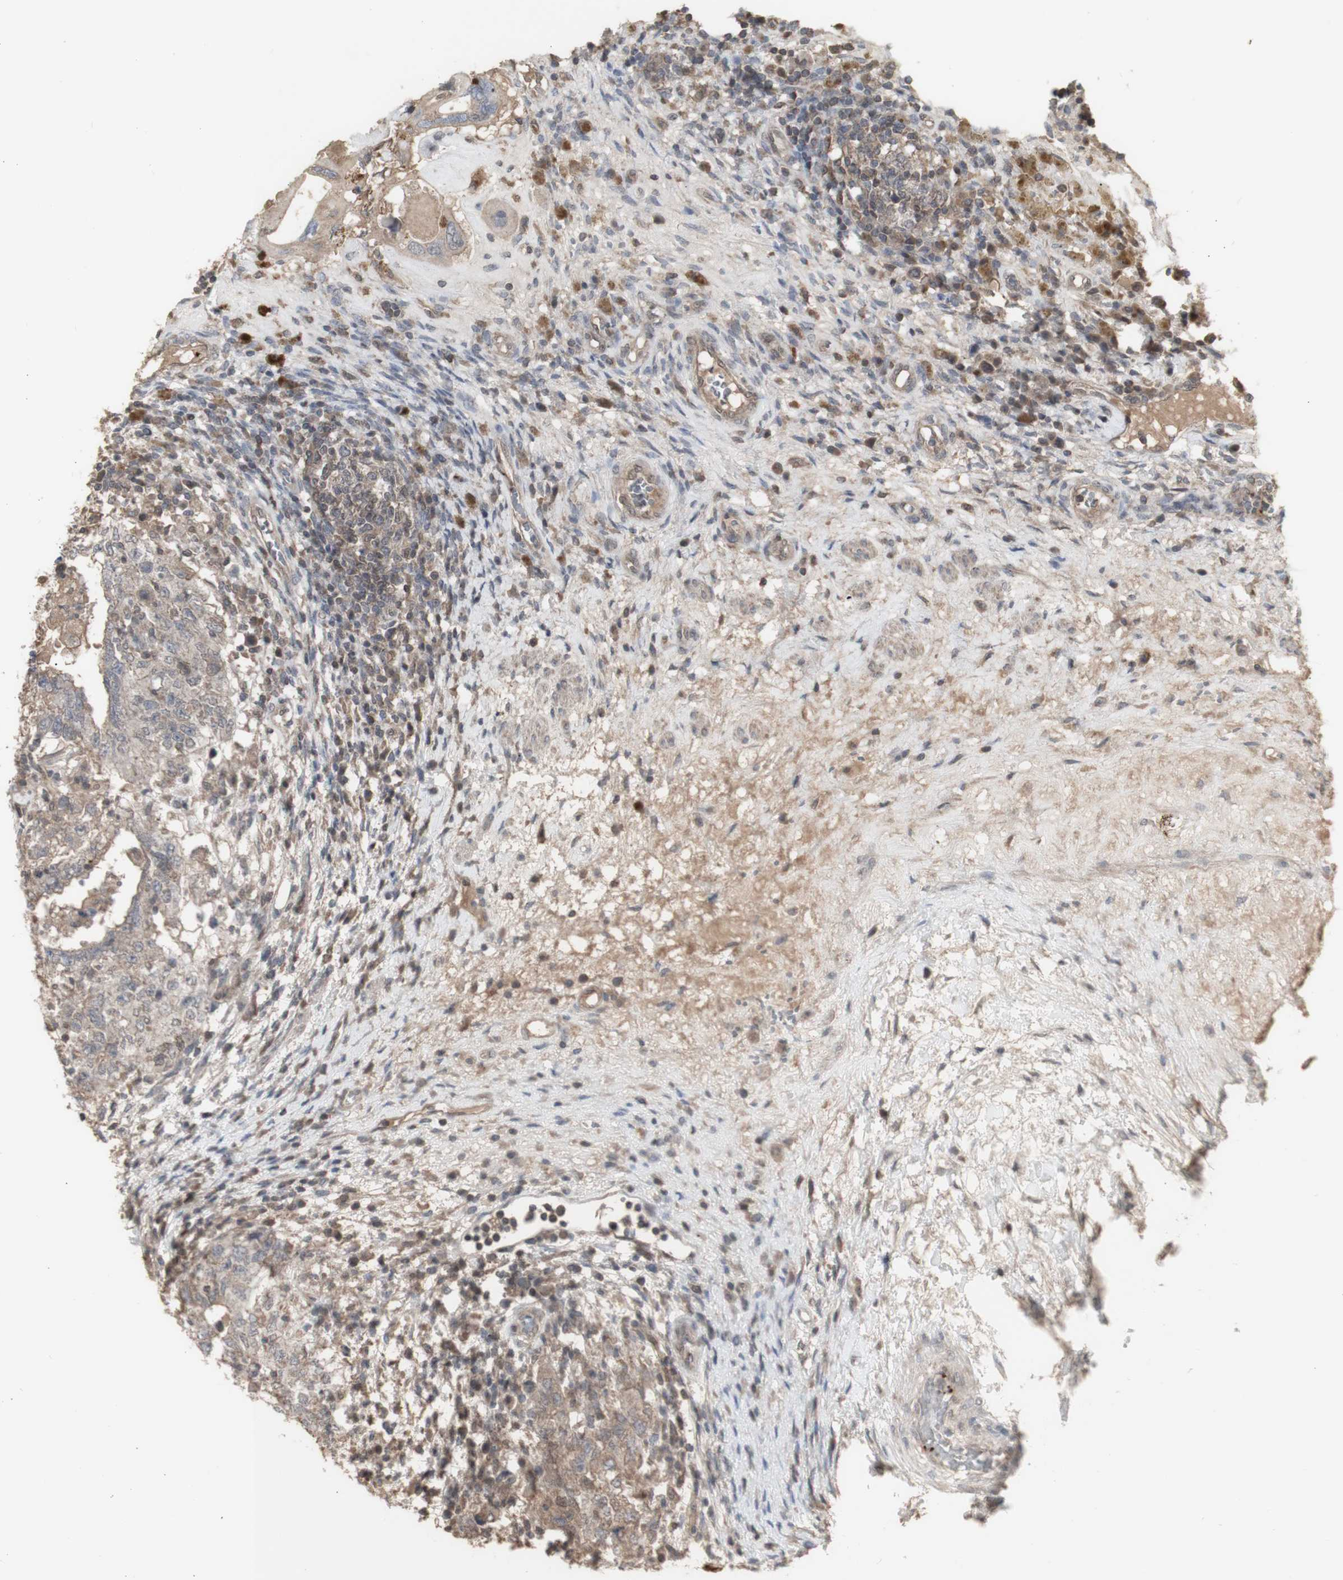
{"staining": {"intensity": "weak", "quantity": ">75%", "location": "cytoplasmic/membranous"}, "tissue": "testis cancer", "cell_type": "Tumor cells", "image_type": "cancer", "snomed": [{"axis": "morphology", "description": "Carcinoma, Embryonal, NOS"}, {"axis": "topography", "description": "Testis"}], "caption": "Weak cytoplasmic/membranous staining for a protein is present in about >75% of tumor cells of testis cancer (embryonal carcinoma) using immunohistochemistry.", "gene": "ALOX12", "patient": {"sex": "male", "age": 26}}